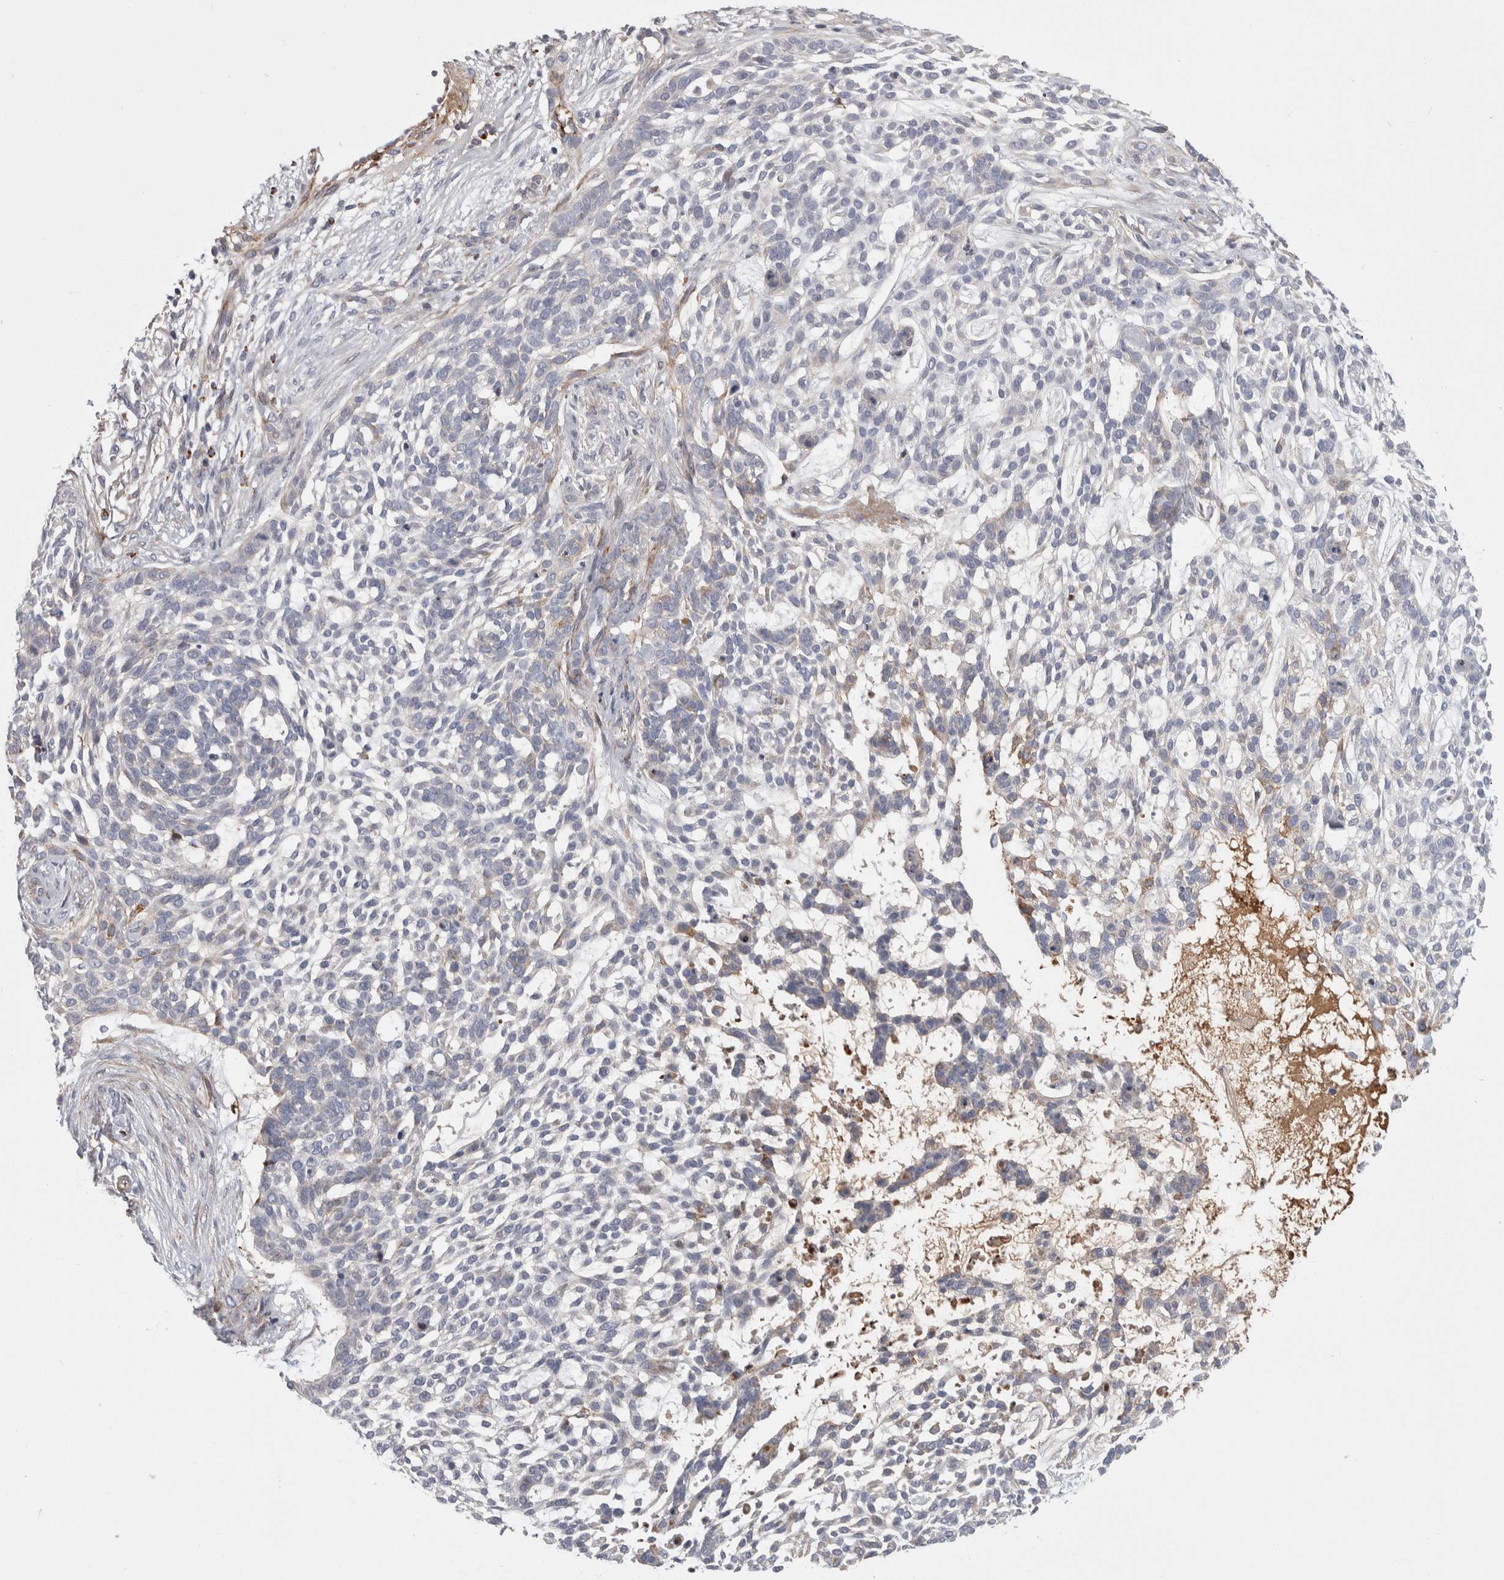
{"staining": {"intensity": "negative", "quantity": "none", "location": "none"}, "tissue": "skin cancer", "cell_type": "Tumor cells", "image_type": "cancer", "snomed": [{"axis": "morphology", "description": "Basal cell carcinoma"}, {"axis": "topography", "description": "Skin"}], "caption": "Tumor cells are negative for protein expression in human skin basal cell carcinoma. Brightfield microscopy of immunohistochemistry stained with DAB (3,3'-diaminobenzidine) (brown) and hematoxylin (blue), captured at high magnification.", "gene": "PSMG3", "patient": {"sex": "female", "age": 64}}